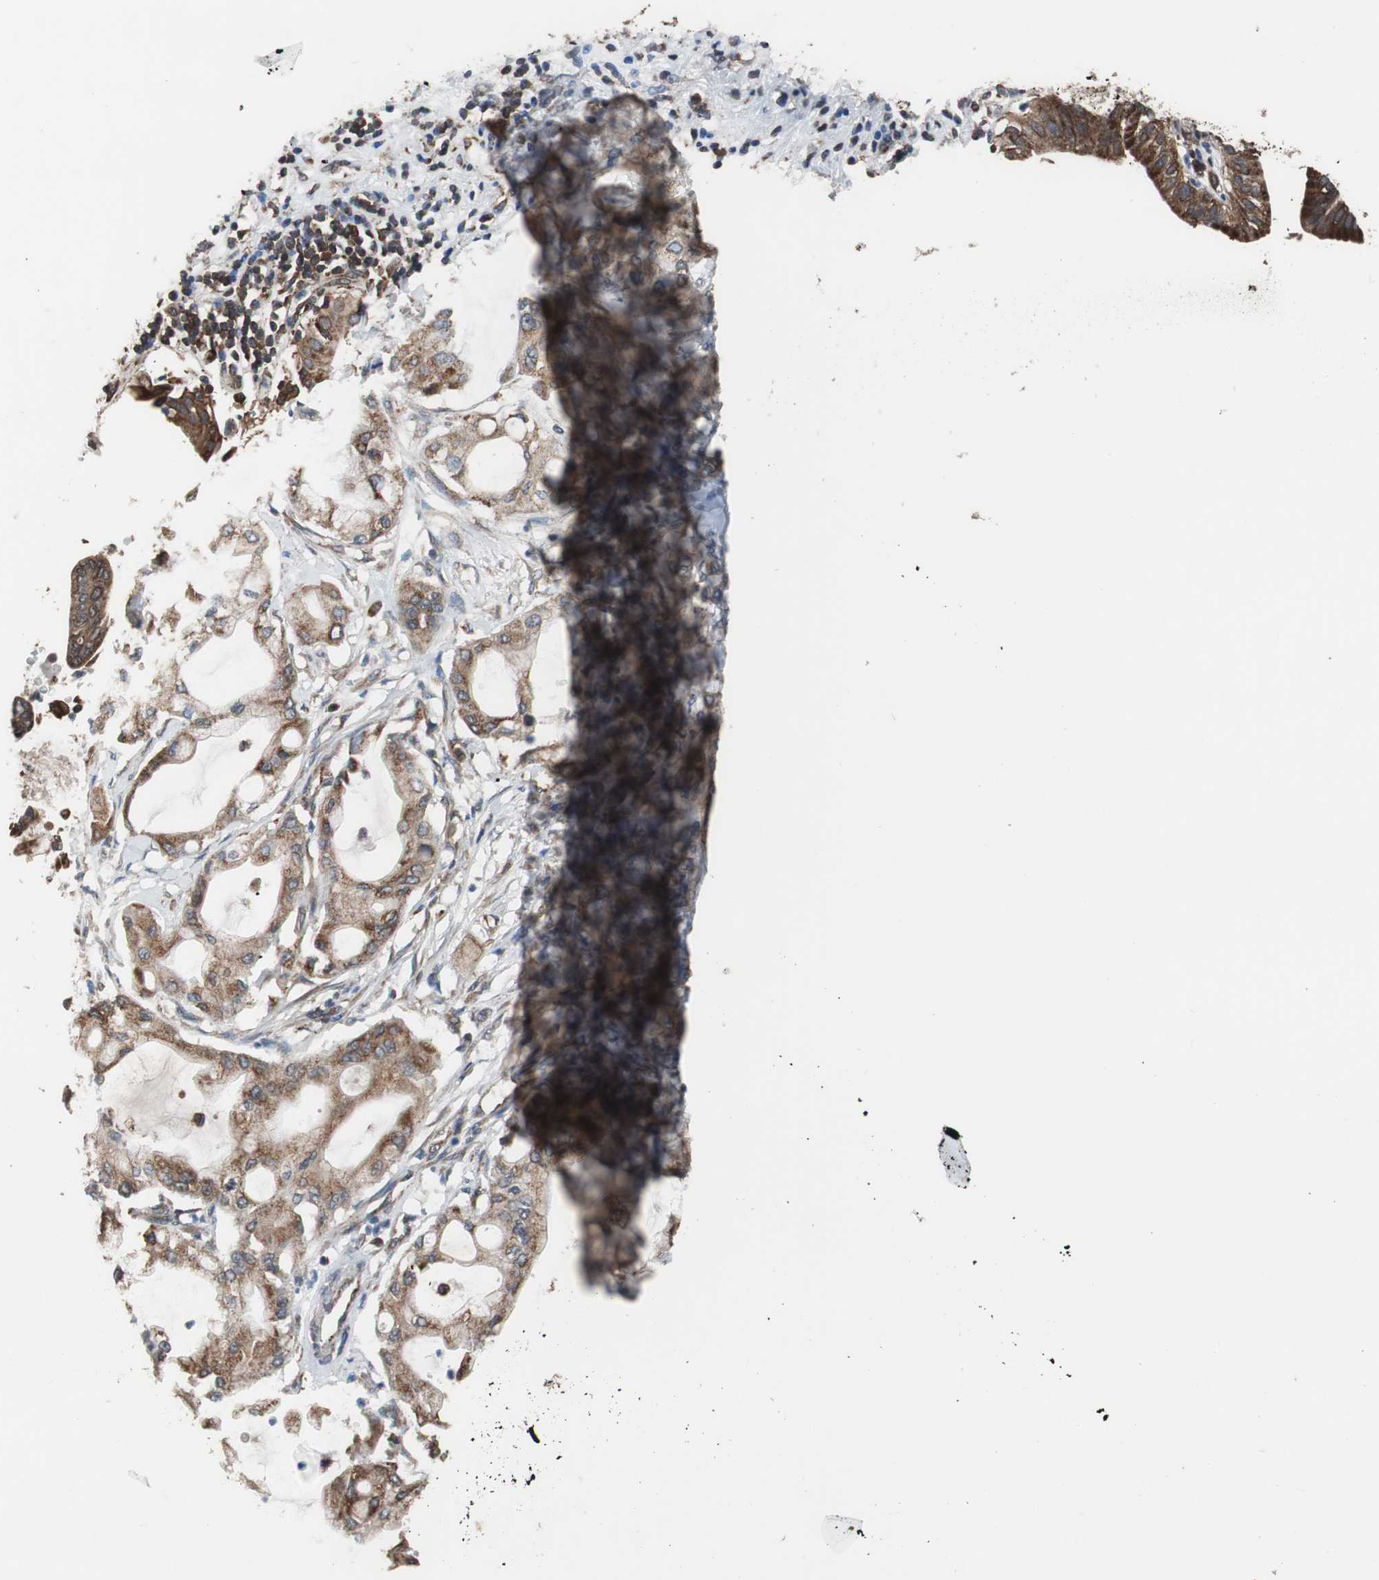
{"staining": {"intensity": "strong", "quantity": ">75%", "location": "cytoplasmic/membranous"}, "tissue": "pancreatic cancer", "cell_type": "Tumor cells", "image_type": "cancer", "snomed": [{"axis": "morphology", "description": "Adenocarcinoma, NOS"}, {"axis": "morphology", "description": "Adenocarcinoma, metastatic, NOS"}, {"axis": "topography", "description": "Lymph node"}, {"axis": "topography", "description": "Pancreas"}, {"axis": "topography", "description": "Duodenum"}], "caption": "Immunohistochemical staining of human pancreatic cancer (adenocarcinoma) shows high levels of strong cytoplasmic/membranous positivity in approximately >75% of tumor cells.", "gene": "USP10", "patient": {"sex": "female", "age": 64}}